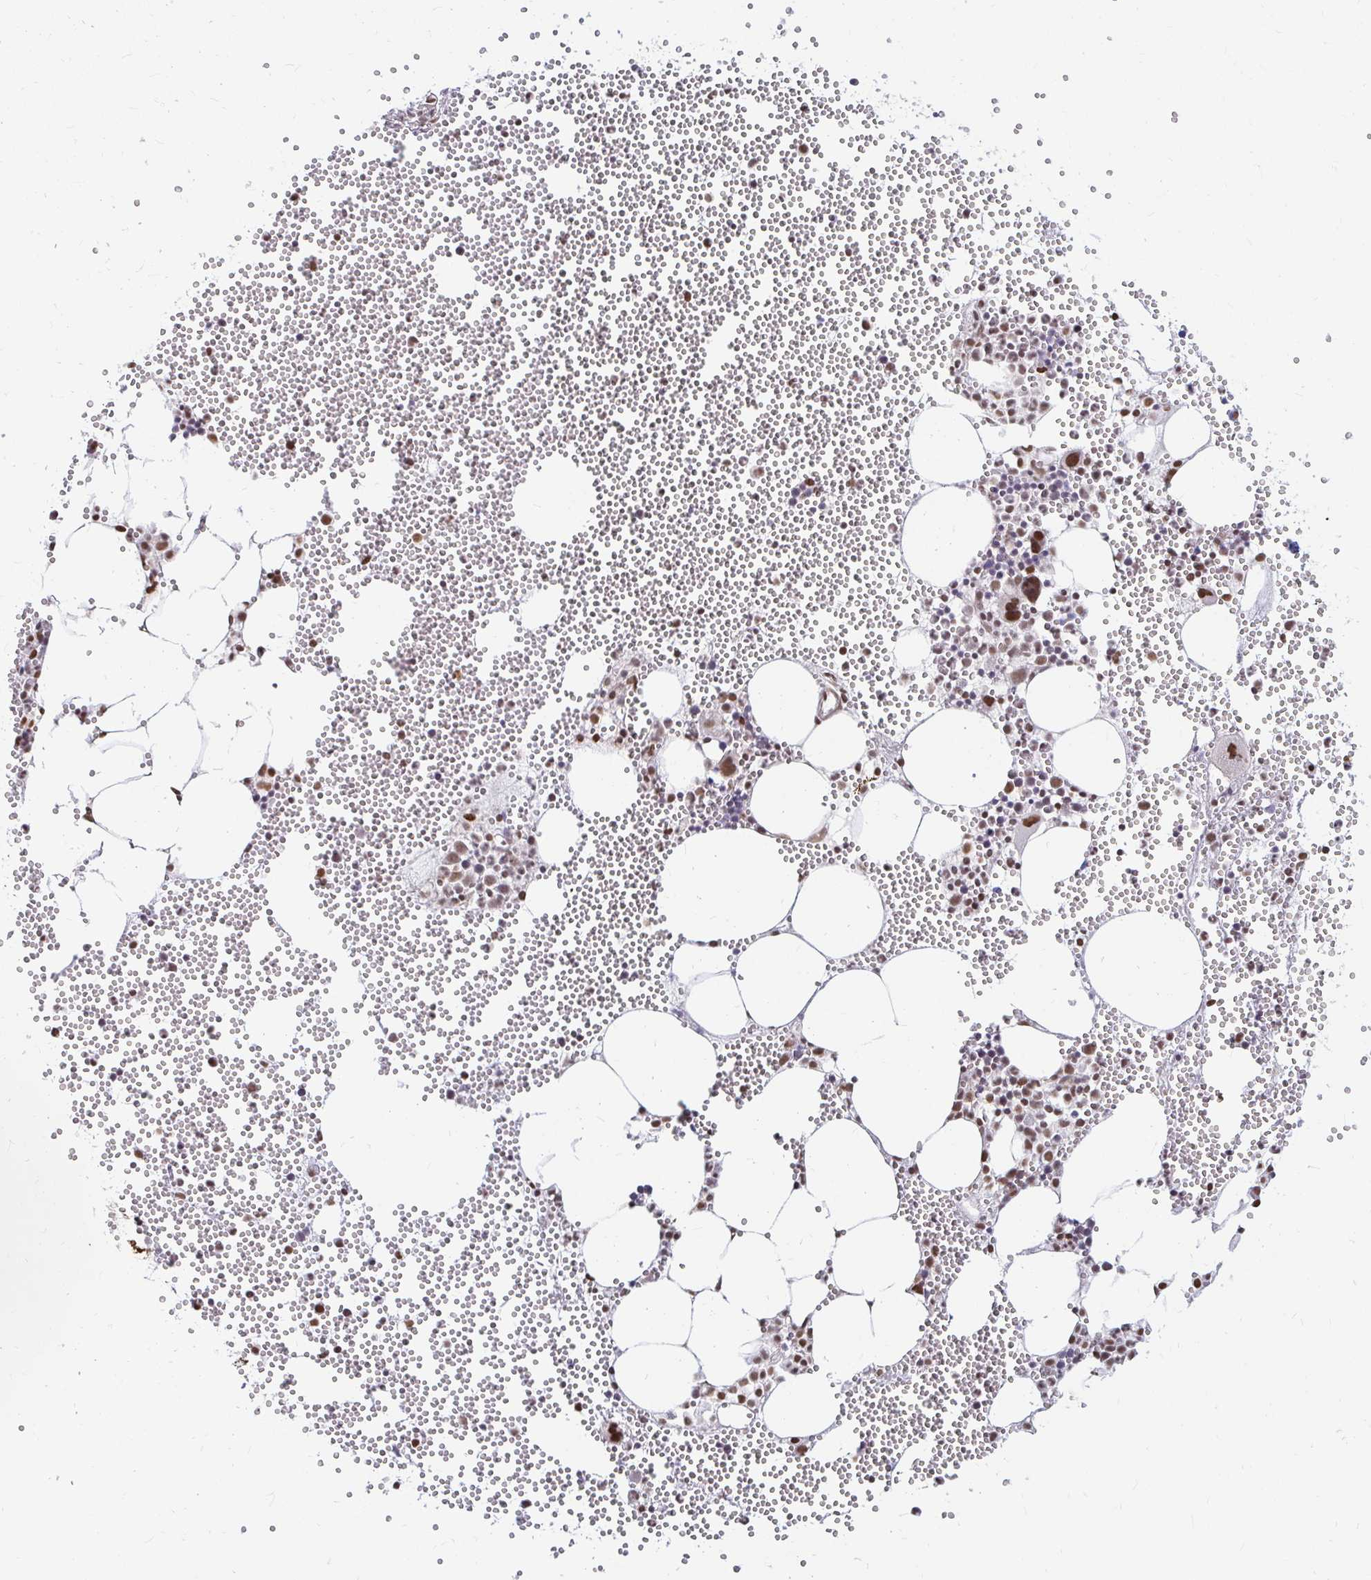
{"staining": {"intensity": "strong", "quantity": "<25%", "location": "nuclear"}, "tissue": "bone marrow", "cell_type": "Hematopoietic cells", "image_type": "normal", "snomed": [{"axis": "morphology", "description": "Normal tissue, NOS"}, {"axis": "topography", "description": "Bone marrow"}], "caption": "This photomicrograph reveals normal bone marrow stained with IHC to label a protein in brown. The nuclear of hematopoietic cells show strong positivity for the protein. Nuclei are counter-stained blue.", "gene": "HNRNPU", "patient": {"sex": "female", "age": 80}}